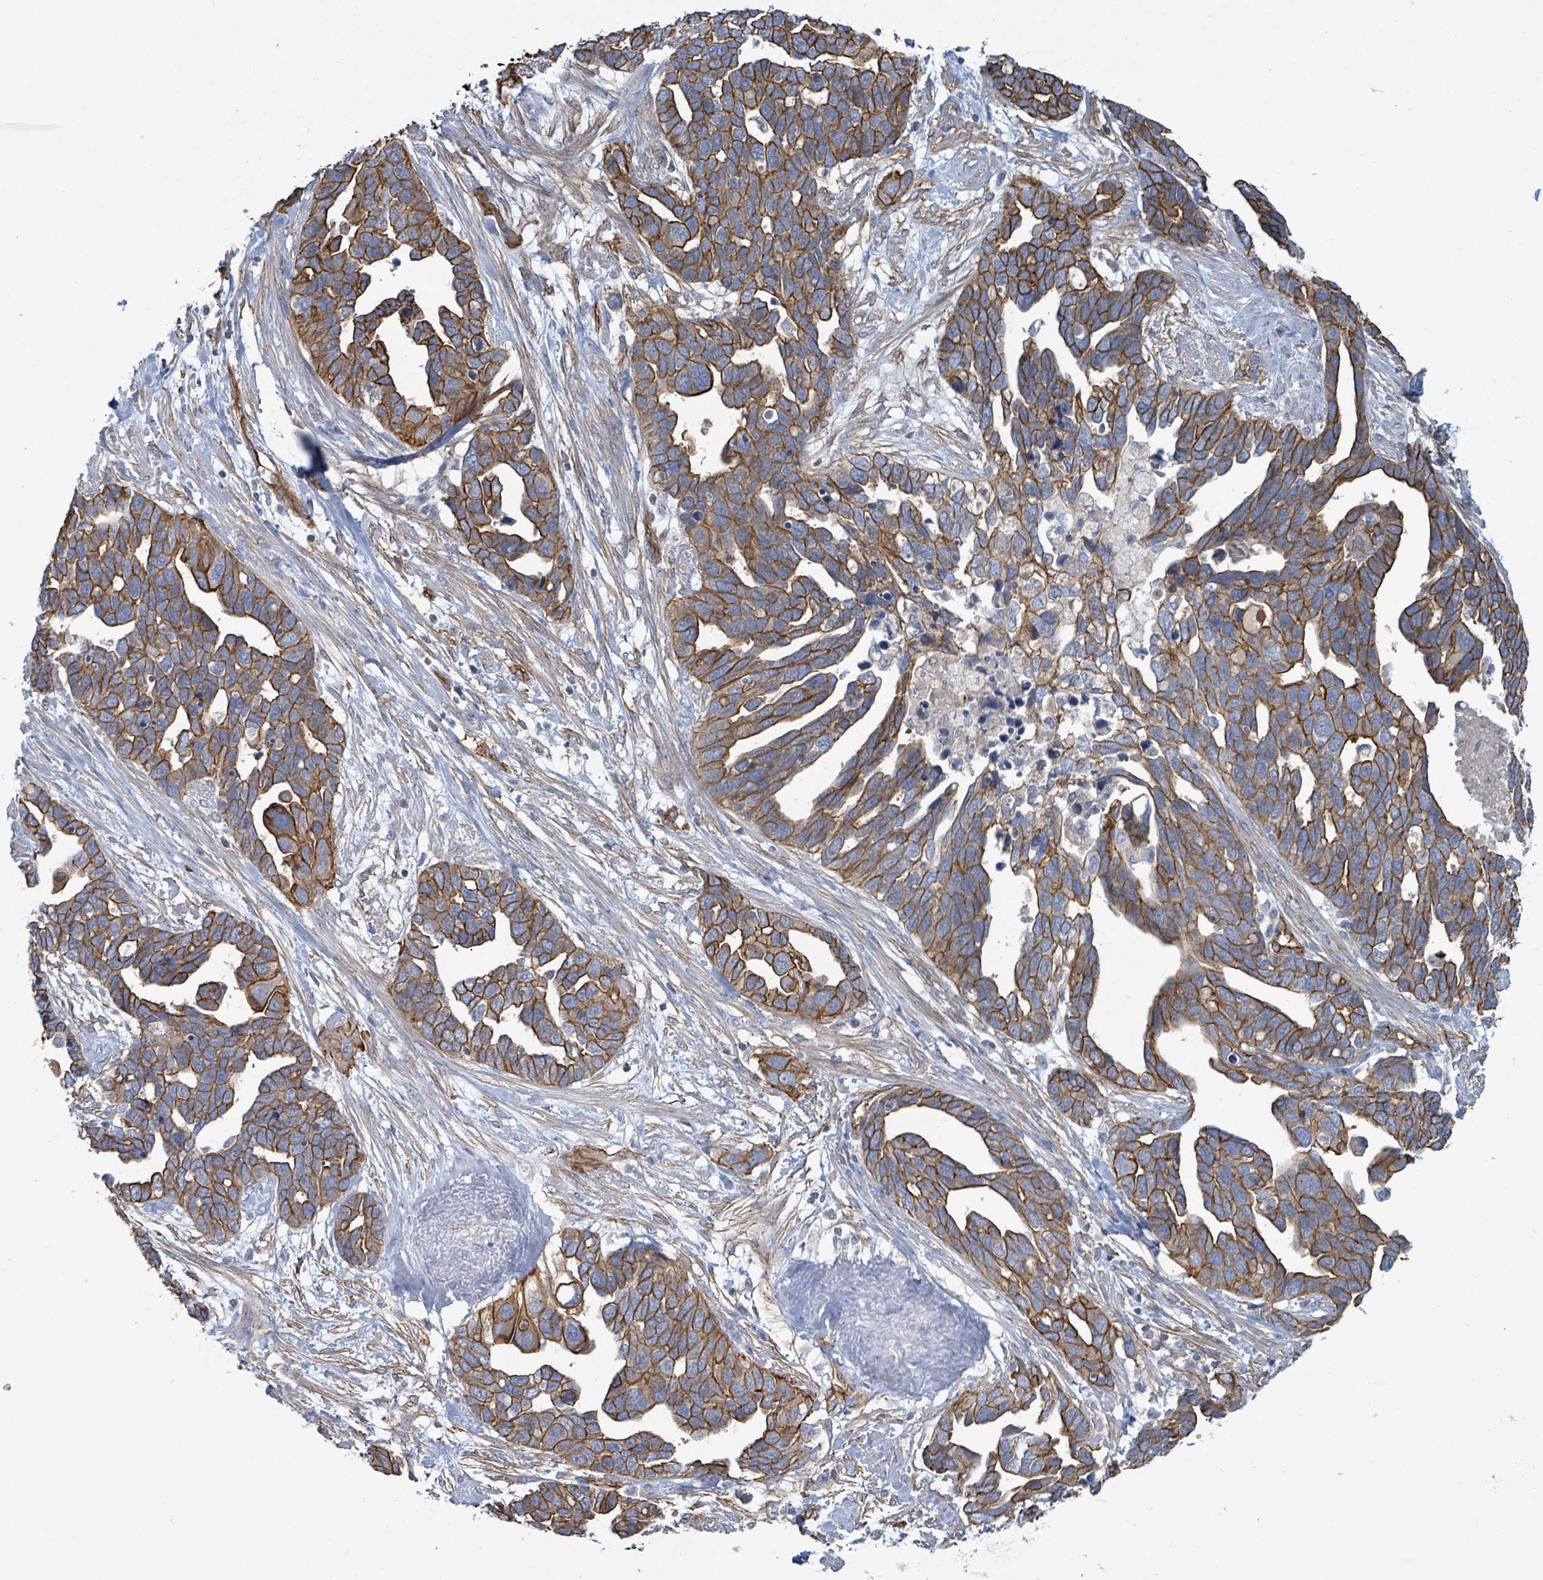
{"staining": {"intensity": "moderate", "quantity": ">75%", "location": "cytoplasmic/membranous"}, "tissue": "ovarian cancer", "cell_type": "Tumor cells", "image_type": "cancer", "snomed": [{"axis": "morphology", "description": "Cystadenocarcinoma, serous, NOS"}, {"axis": "topography", "description": "Ovary"}], "caption": "This histopathology image exhibits serous cystadenocarcinoma (ovarian) stained with immunohistochemistry to label a protein in brown. The cytoplasmic/membranous of tumor cells show moderate positivity for the protein. Nuclei are counter-stained blue.", "gene": "LDOC1", "patient": {"sex": "female", "age": 54}}